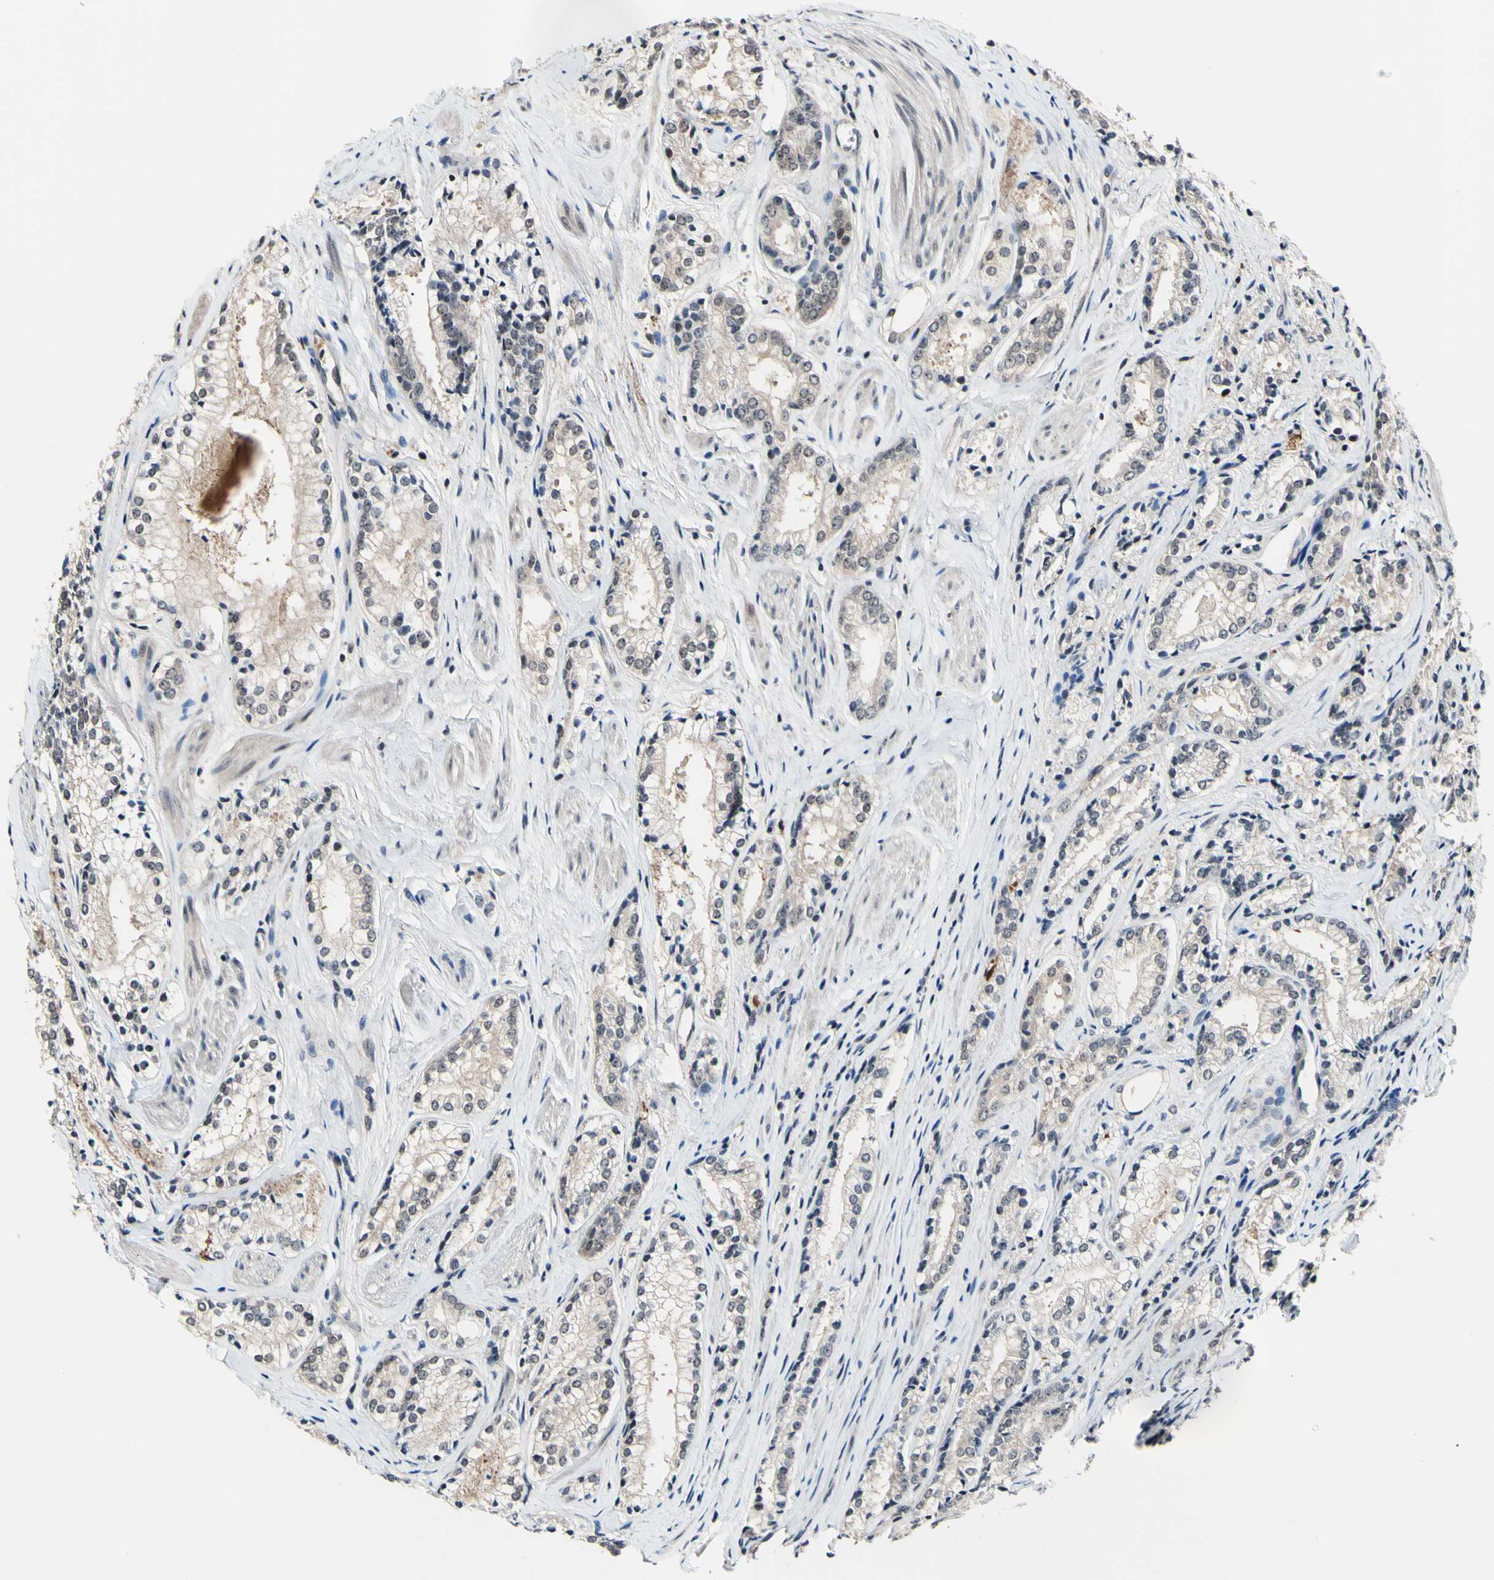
{"staining": {"intensity": "weak", "quantity": ">75%", "location": "cytoplasmic/membranous,nuclear"}, "tissue": "prostate cancer", "cell_type": "Tumor cells", "image_type": "cancer", "snomed": [{"axis": "morphology", "description": "Adenocarcinoma, Low grade"}, {"axis": "topography", "description": "Prostate"}], "caption": "This is an image of immunohistochemistry (IHC) staining of prostate adenocarcinoma (low-grade), which shows weak expression in the cytoplasmic/membranous and nuclear of tumor cells.", "gene": "PSMD10", "patient": {"sex": "male", "age": 60}}